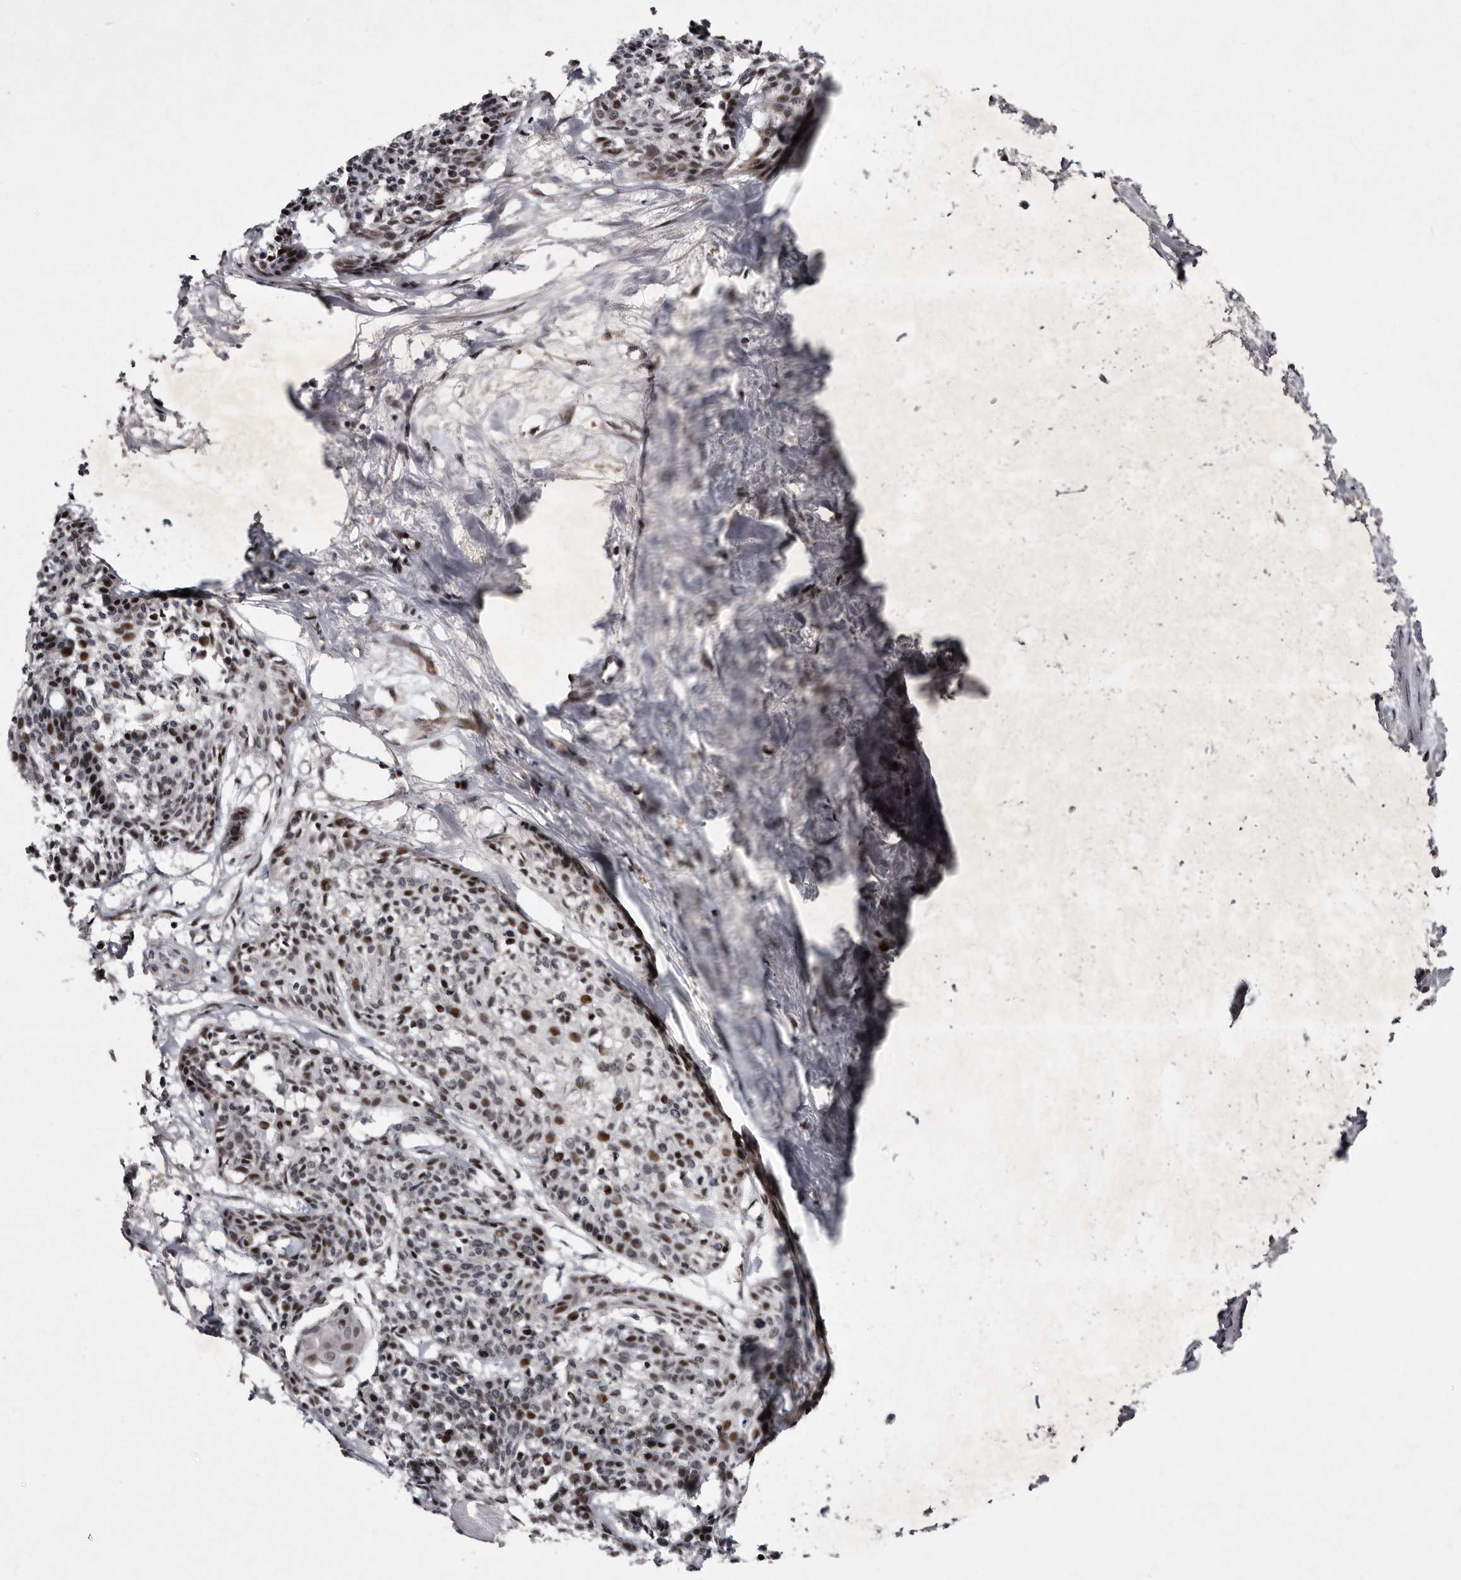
{"staining": {"intensity": "moderate", "quantity": "25%-75%", "location": "nuclear"}, "tissue": "cervical cancer", "cell_type": "Tumor cells", "image_type": "cancer", "snomed": [{"axis": "morphology", "description": "Squamous cell carcinoma, NOS"}, {"axis": "topography", "description": "Cervix"}], "caption": "Human squamous cell carcinoma (cervical) stained with a protein marker reveals moderate staining in tumor cells.", "gene": "TNKS", "patient": {"sex": "female", "age": 57}}